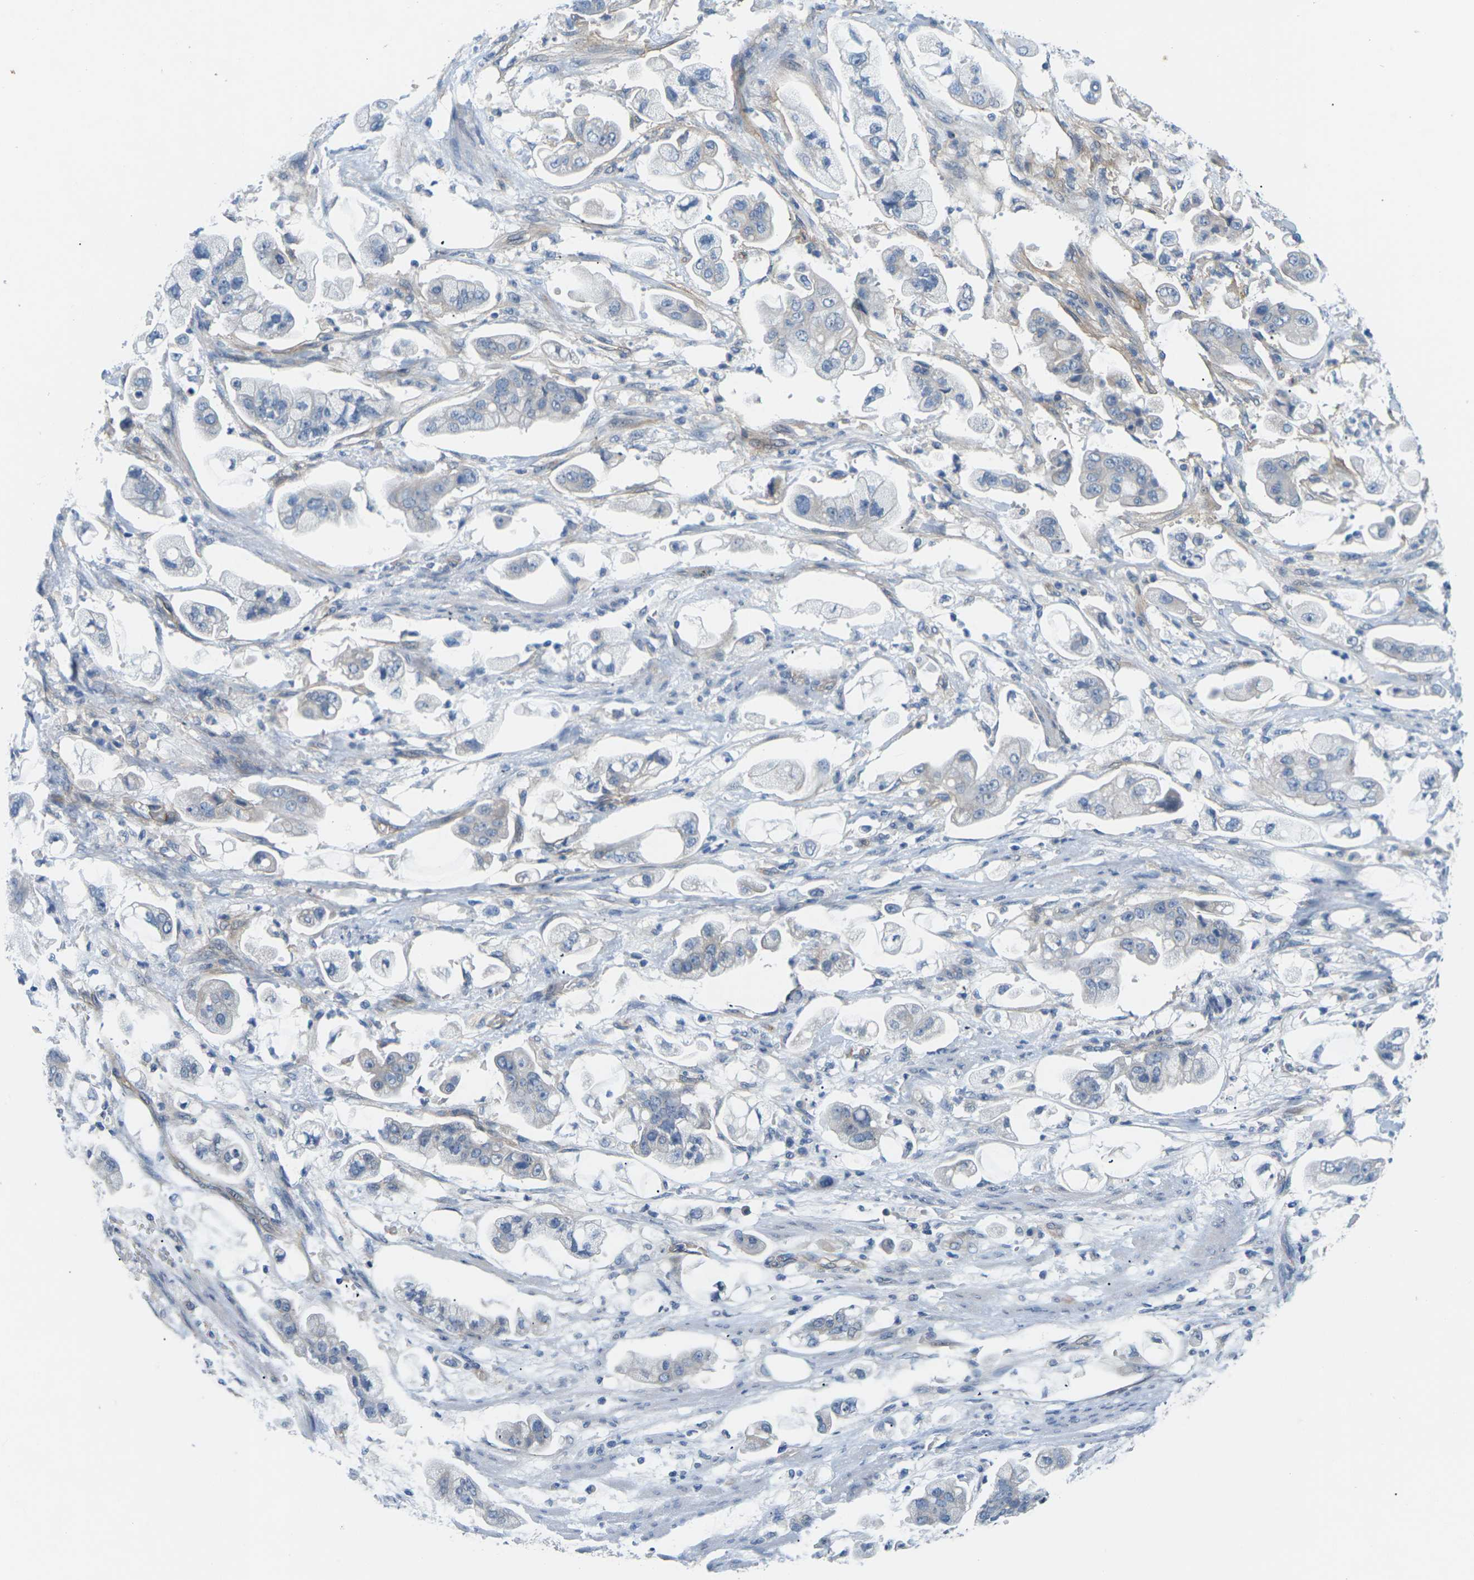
{"staining": {"intensity": "negative", "quantity": "none", "location": "none"}, "tissue": "stomach cancer", "cell_type": "Tumor cells", "image_type": "cancer", "snomed": [{"axis": "morphology", "description": "Adenocarcinoma, NOS"}, {"axis": "topography", "description": "Stomach"}], "caption": "High magnification brightfield microscopy of stomach cancer (adenocarcinoma) stained with DAB (brown) and counterstained with hematoxylin (blue): tumor cells show no significant positivity.", "gene": "ITGA5", "patient": {"sex": "male", "age": 62}}